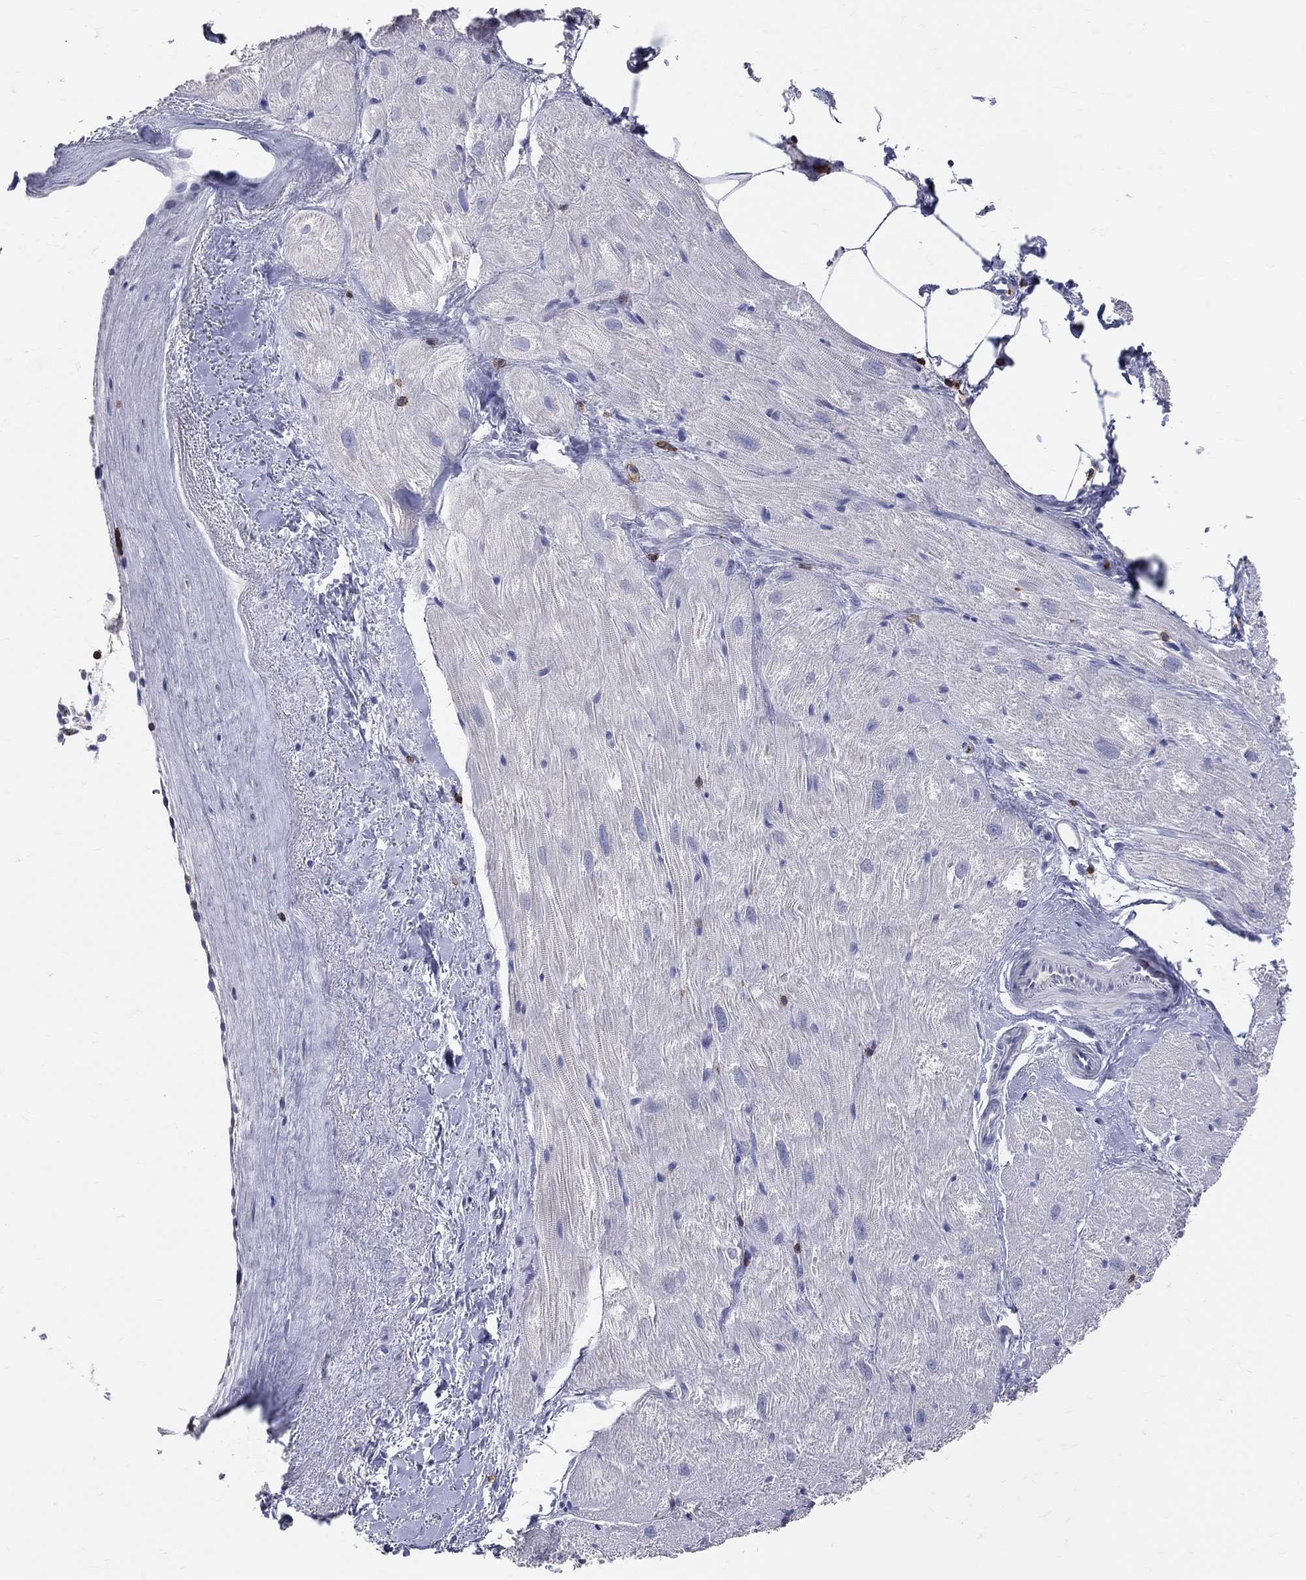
{"staining": {"intensity": "negative", "quantity": "none", "location": "none"}, "tissue": "heart muscle", "cell_type": "Cardiomyocytes", "image_type": "normal", "snomed": [{"axis": "morphology", "description": "Normal tissue, NOS"}, {"axis": "topography", "description": "Heart"}], "caption": "Immunohistochemistry of normal human heart muscle exhibits no staining in cardiomyocytes. (Immunohistochemistry (ihc), brightfield microscopy, high magnification).", "gene": "LAT", "patient": {"sex": "male", "age": 62}}